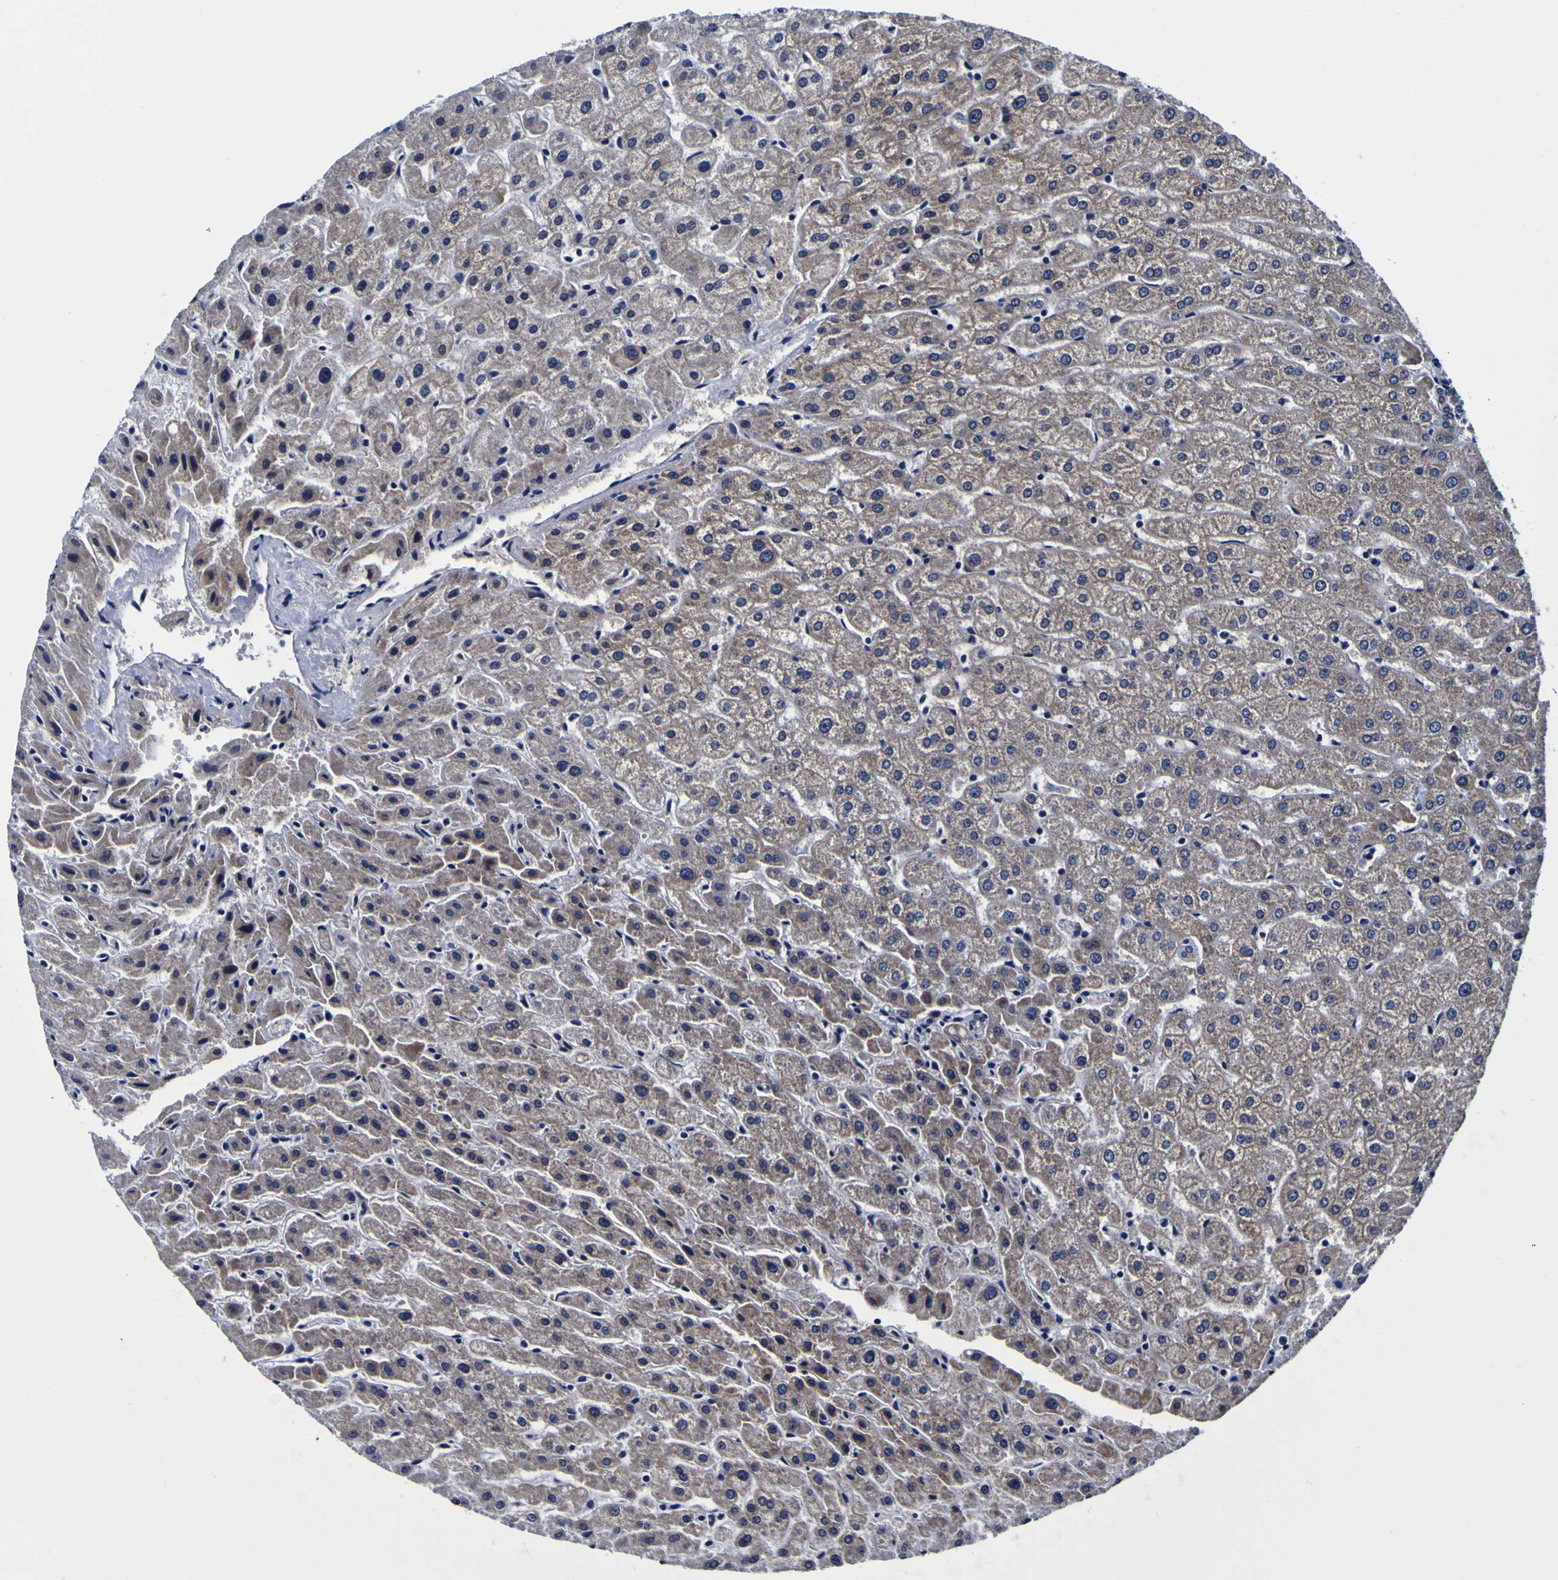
{"staining": {"intensity": "weak", "quantity": ">75%", "location": "cytoplasmic/membranous"}, "tissue": "liver", "cell_type": "Cholangiocytes", "image_type": "normal", "snomed": [{"axis": "morphology", "description": "Normal tissue, NOS"}, {"axis": "morphology", "description": "Fibrosis, NOS"}, {"axis": "topography", "description": "Liver"}], "caption": "Brown immunohistochemical staining in benign human liver demonstrates weak cytoplasmic/membranous positivity in about >75% of cholangiocytes. (IHC, brightfield microscopy, high magnification).", "gene": "PDLIM4", "patient": {"sex": "female", "age": 29}}